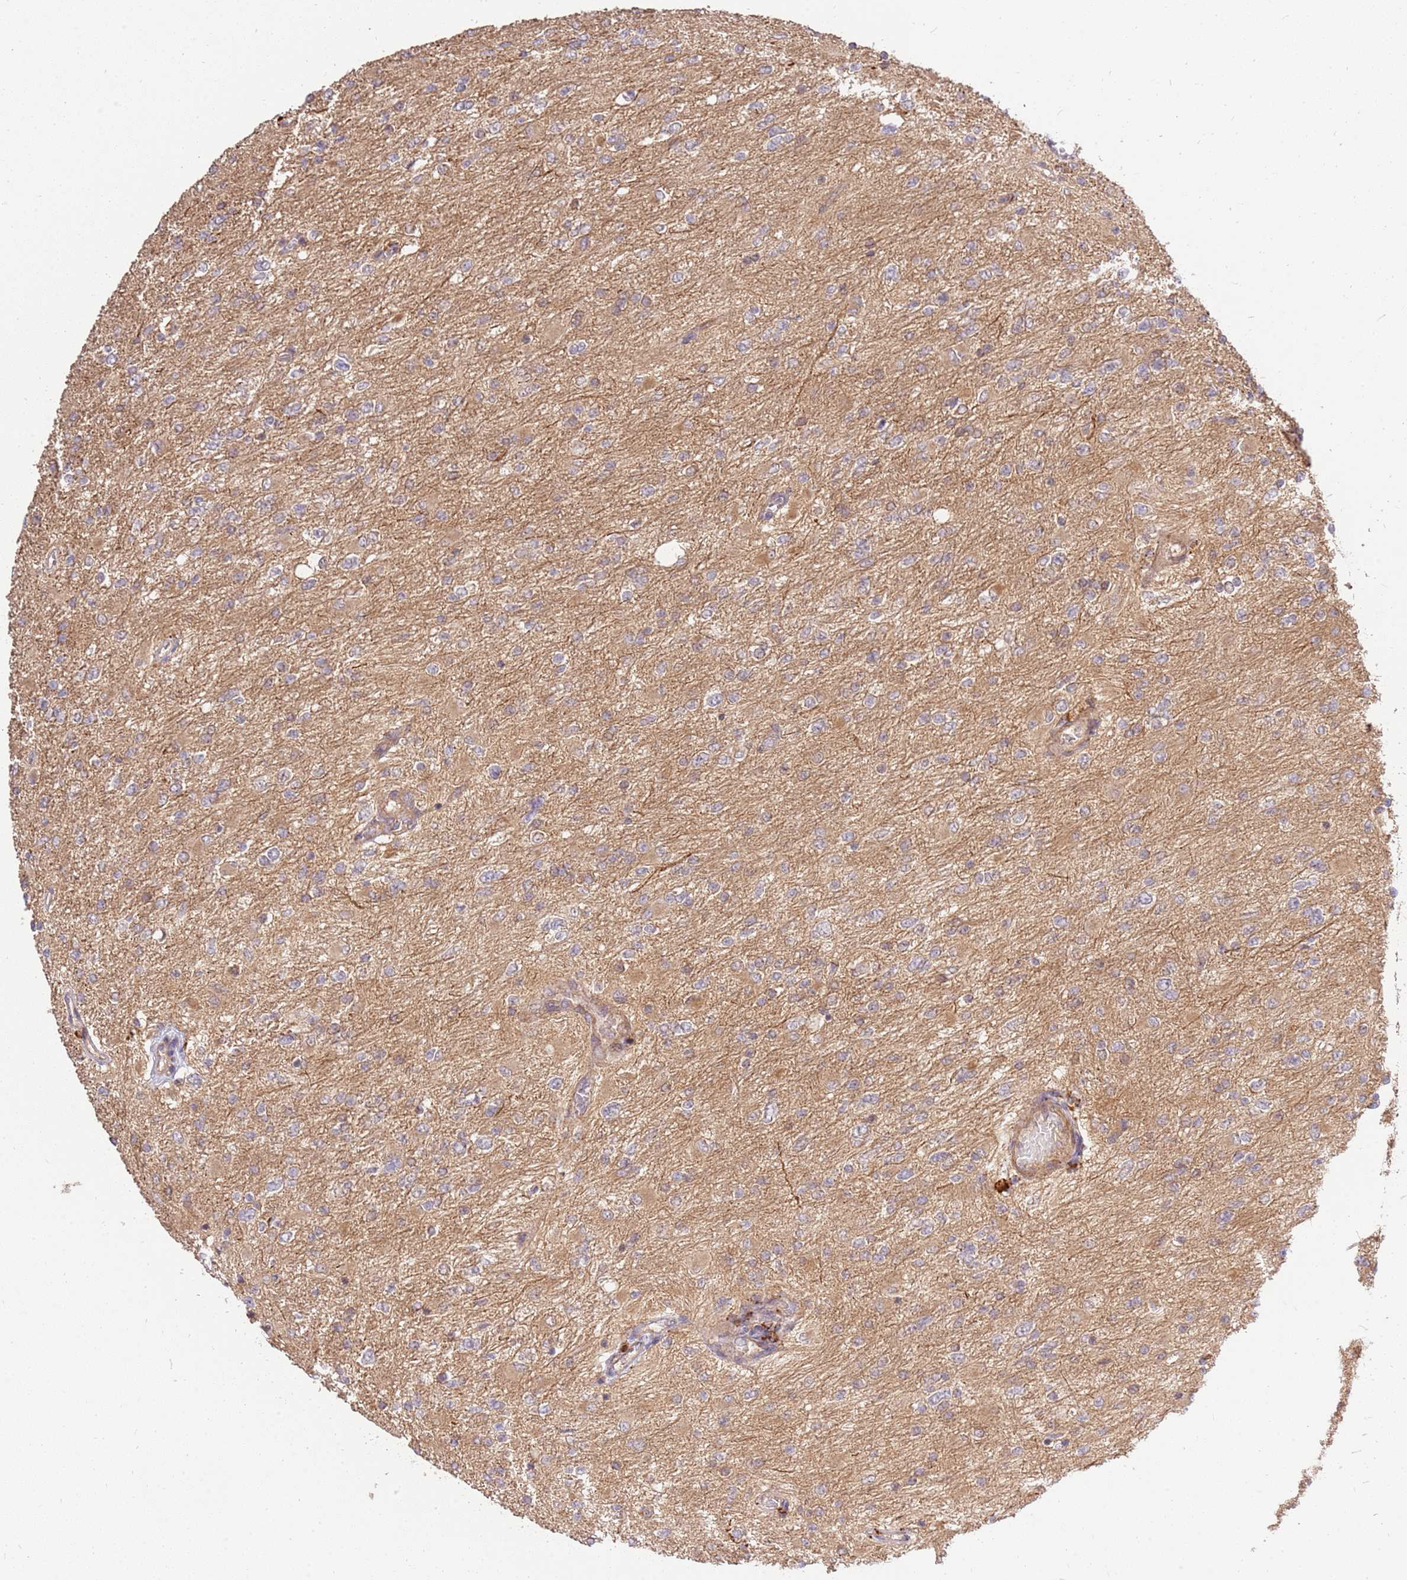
{"staining": {"intensity": "negative", "quantity": "none", "location": "none"}, "tissue": "glioma", "cell_type": "Tumor cells", "image_type": "cancer", "snomed": [{"axis": "morphology", "description": "Glioma, malignant, High grade"}, {"axis": "topography", "description": "Cerebral cortex"}], "caption": "There is no significant positivity in tumor cells of malignant glioma (high-grade).", "gene": "GAREM1", "patient": {"sex": "female", "age": 36}}